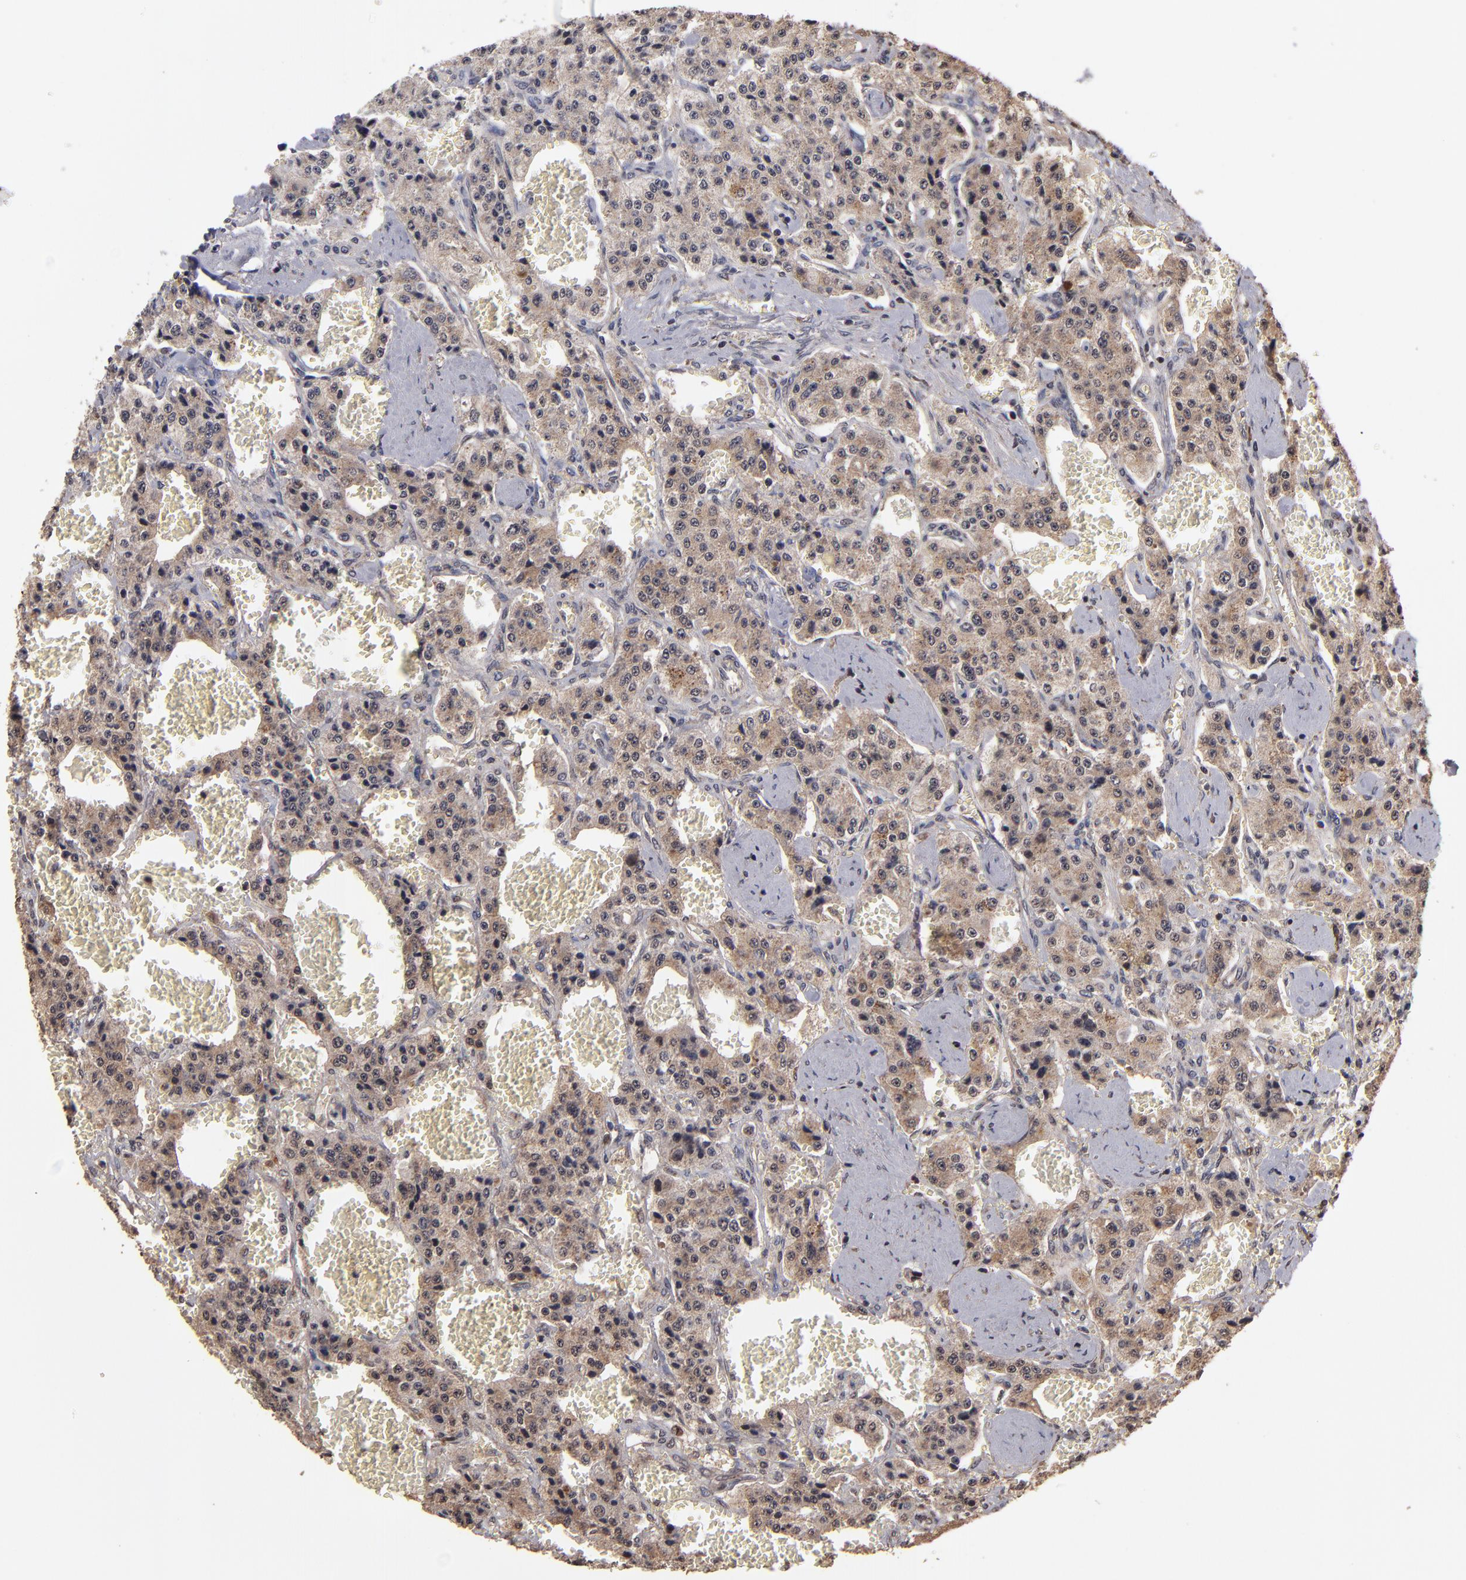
{"staining": {"intensity": "weak", "quantity": ">75%", "location": "cytoplasmic/membranous"}, "tissue": "carcinoid", "cell_type": "Tumor cells", "image_type": "cancer", "snomed": [{"axis": "morphology", "description": "Carcinoid, malignant, NOS"}, {"axis": "topography", "description": "Small intestine"}], "caption": "Protein staining exhibits weak cytoplasmic/membranous staining in approximately >75% of tumor cells in carcinoid (malignant). (DAB (3,3'-diaminobenzidine) = brown stain, brightfield microscopy at high magnification).", "gene": "NFE2L2", "patient": {"sex": "male", "age": 52}}